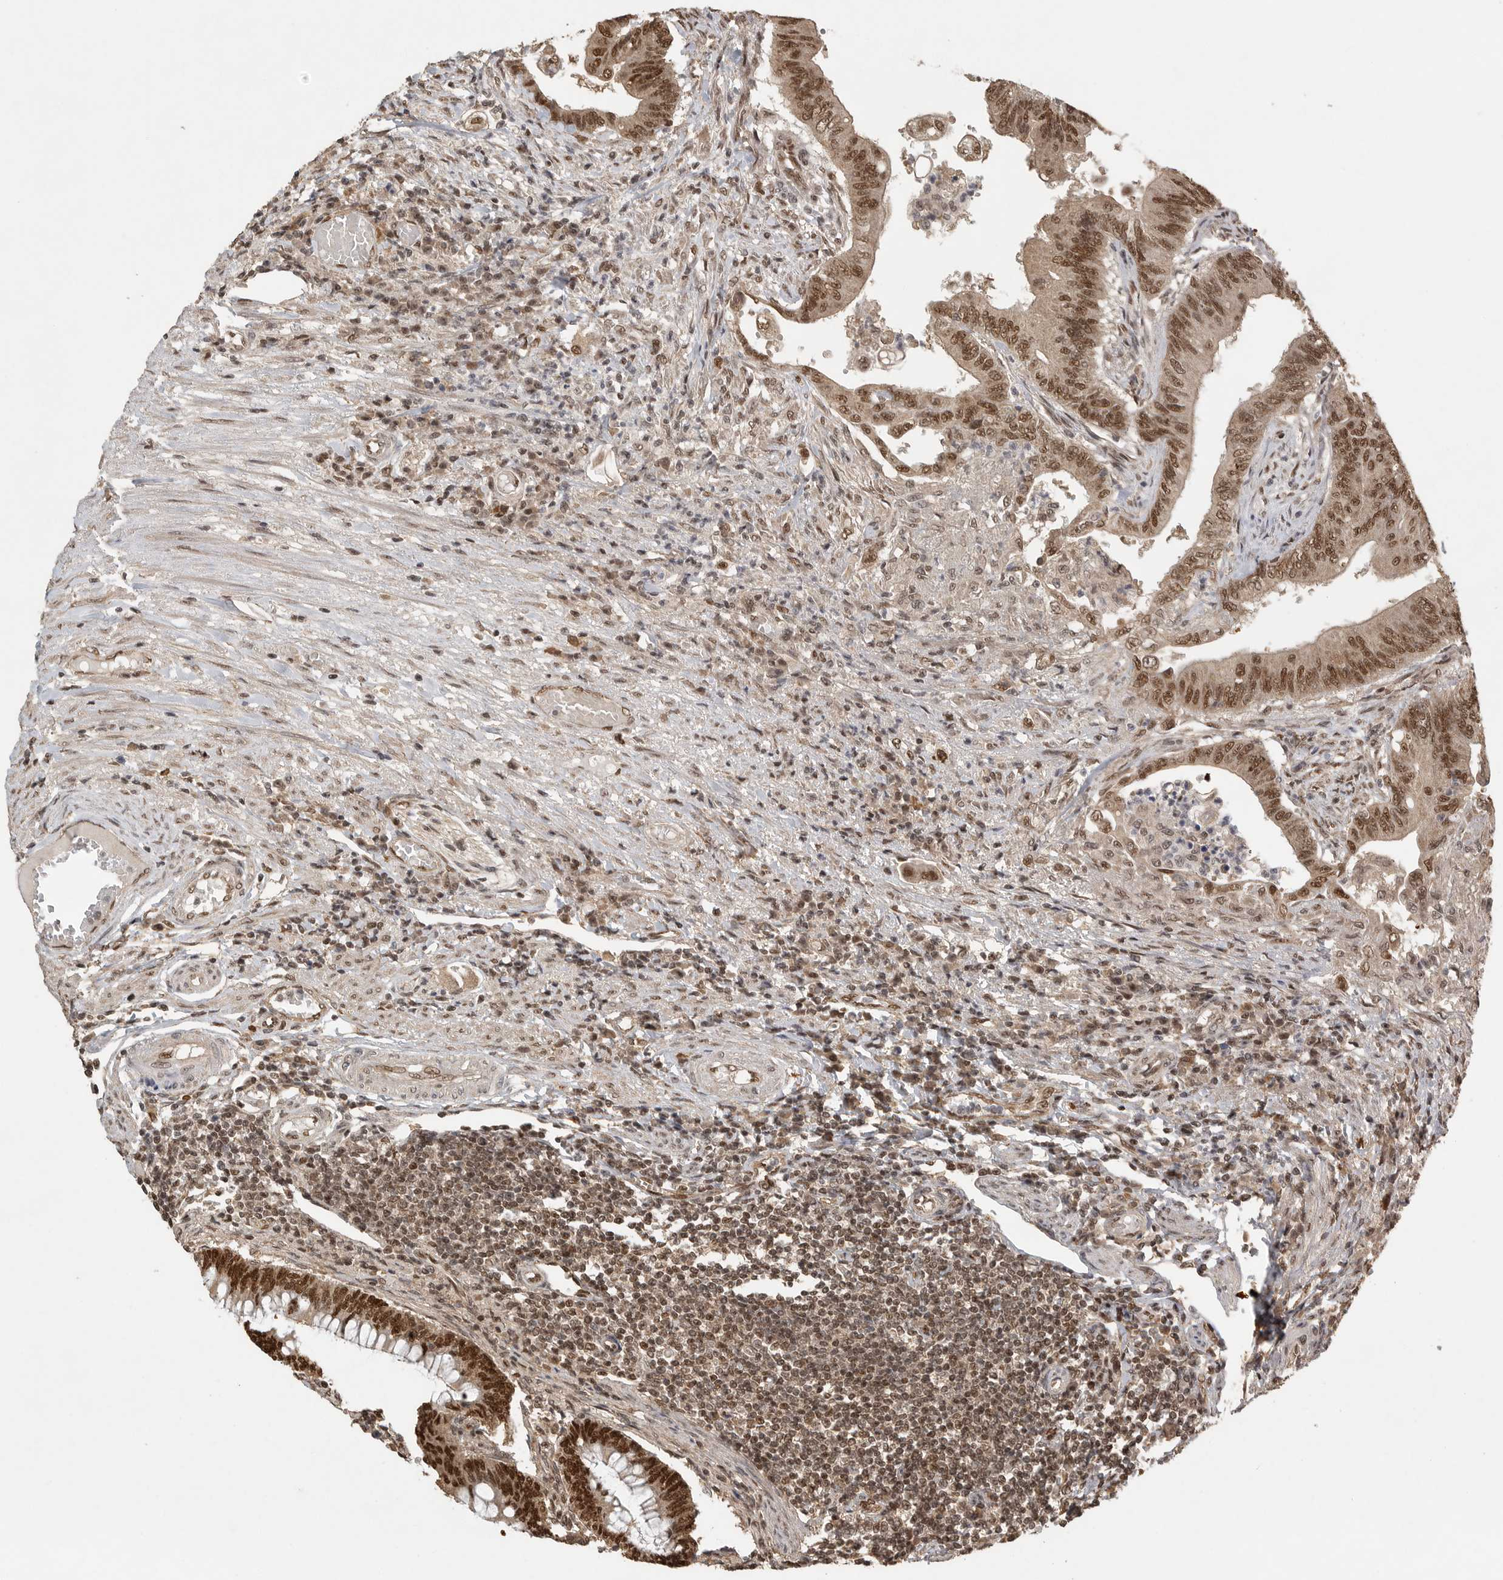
{"staining": {"intensity": "moderate", "quantity": ">75%", "location": "cytoplasmic/membranous,nuclear"}, "tissue": "colorectal cancer", "cell_type": "Tumor cells", "image_type": "cancer", "snomed": [{"axis": "morphology", "description": "Adenoma, NOS"}, {"axis": "morphology", "description": "Adenocarcinoma, NOS"}, {"axis": "topography", "description": "Colon"}], "caption": "Immunohistochemical staining of adenoma (colorectal) reveals medium levels of moderate cytoplasmic/membranous and nuclear expression in approximately >75% of tumor cells. (brown staining indicates protein expression, while blue staining denotes nuclei).", "gene": "DFFA", "patient": {"sex": "male", "age": 79}}